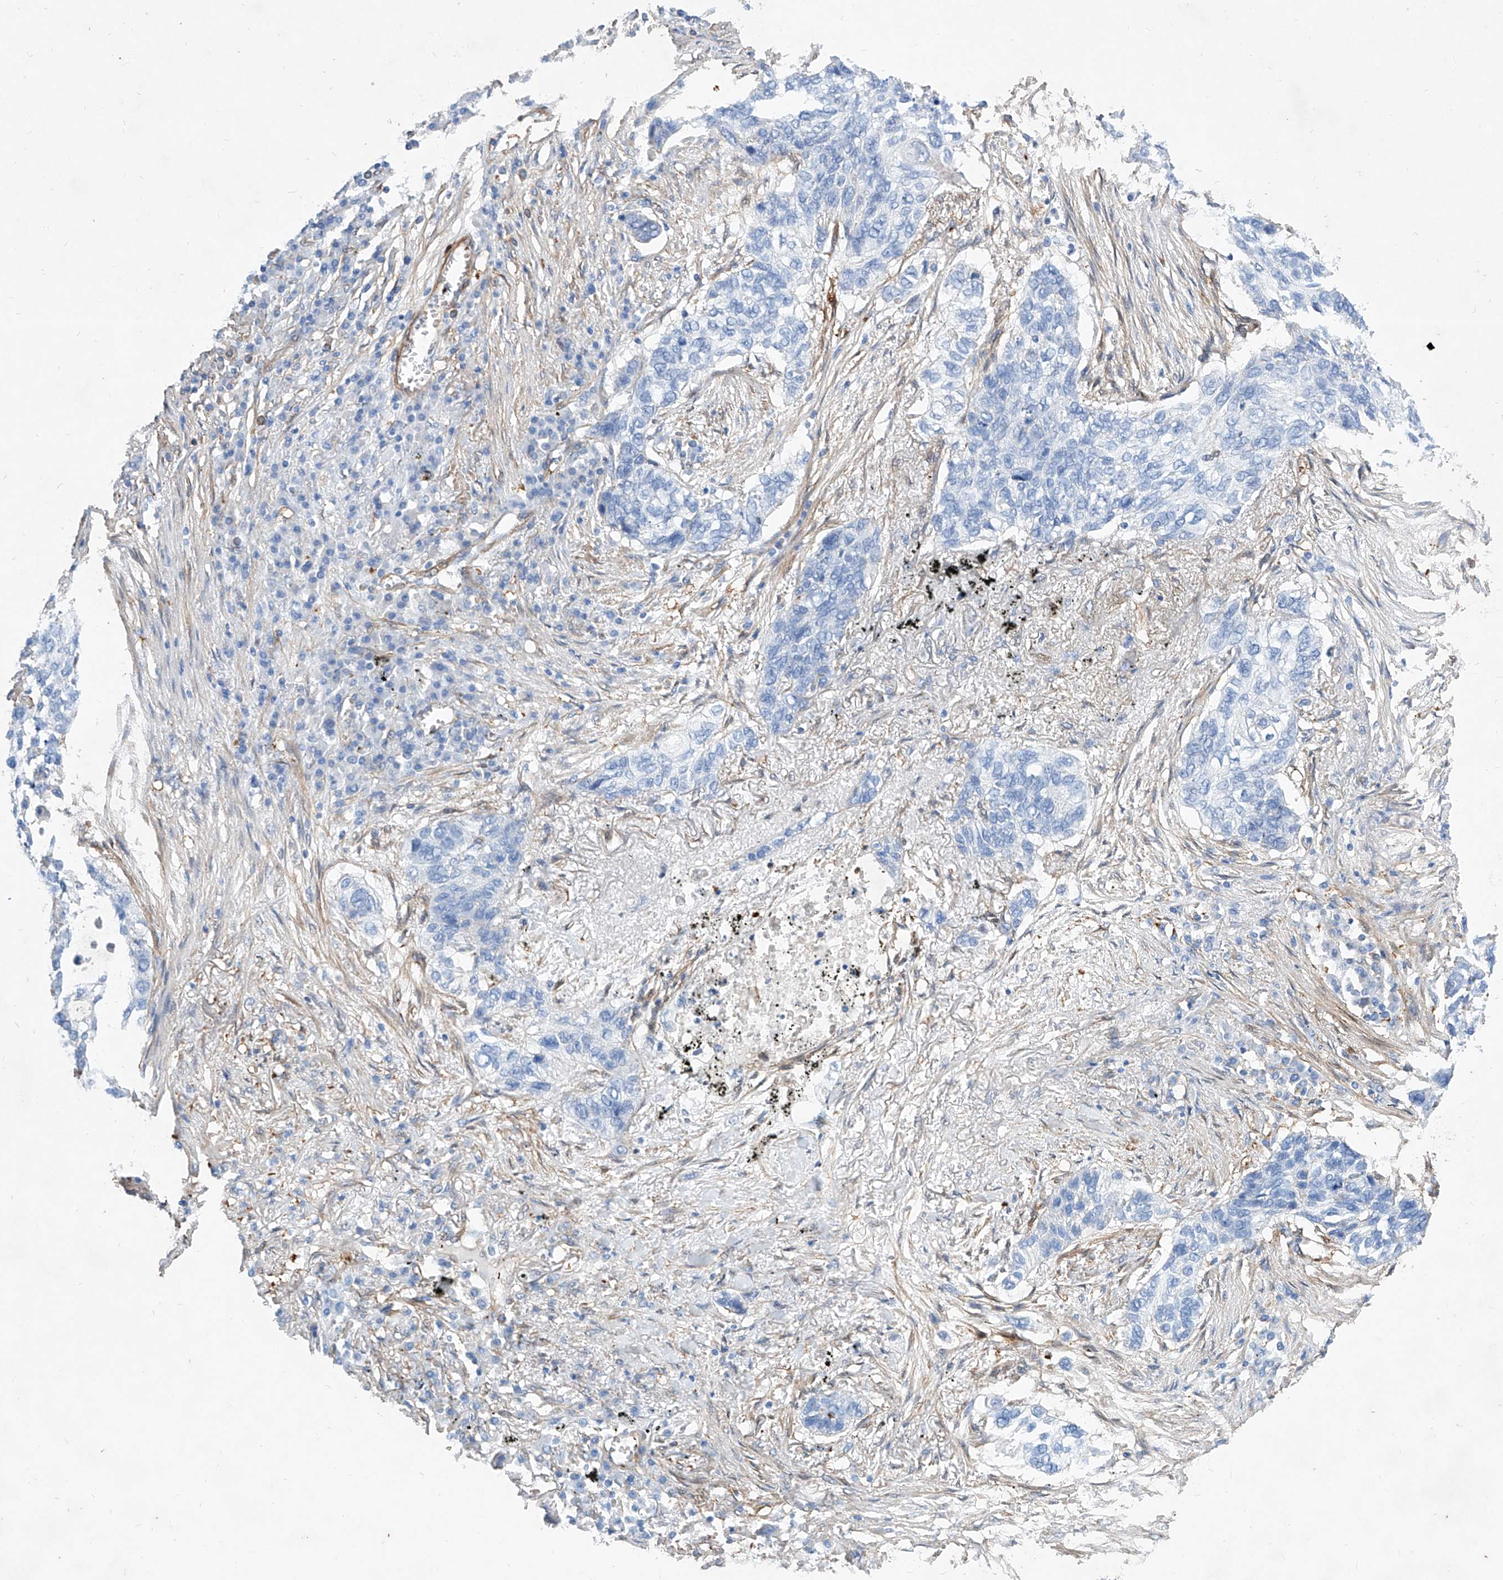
{"staining": {"intensity": "negative", "quantity": "none", "location": "none"}, "tissue": "lung cancer", "cell_type": "Tumor cells", "image_type": "cancer", "snomed": [{"axis": "morphology", "description": "Squamous cell carcinoma, NOS"}, {"axis": "topography", "description": "Lung"}], "caption": "Immunohistochemical staining of human squamous cell carcinoma (lung) exhibits no significant positivity in tumor cells. (Stains: DAB (3,3'-diaminobenzidine) immunohistochemistry (IHC) with hematoxylin counter stain, Microscopy: brightfield microscopy at high magnification).", "gene": "TAS2R60", "patient": {"sex": "female", "age": 63}}